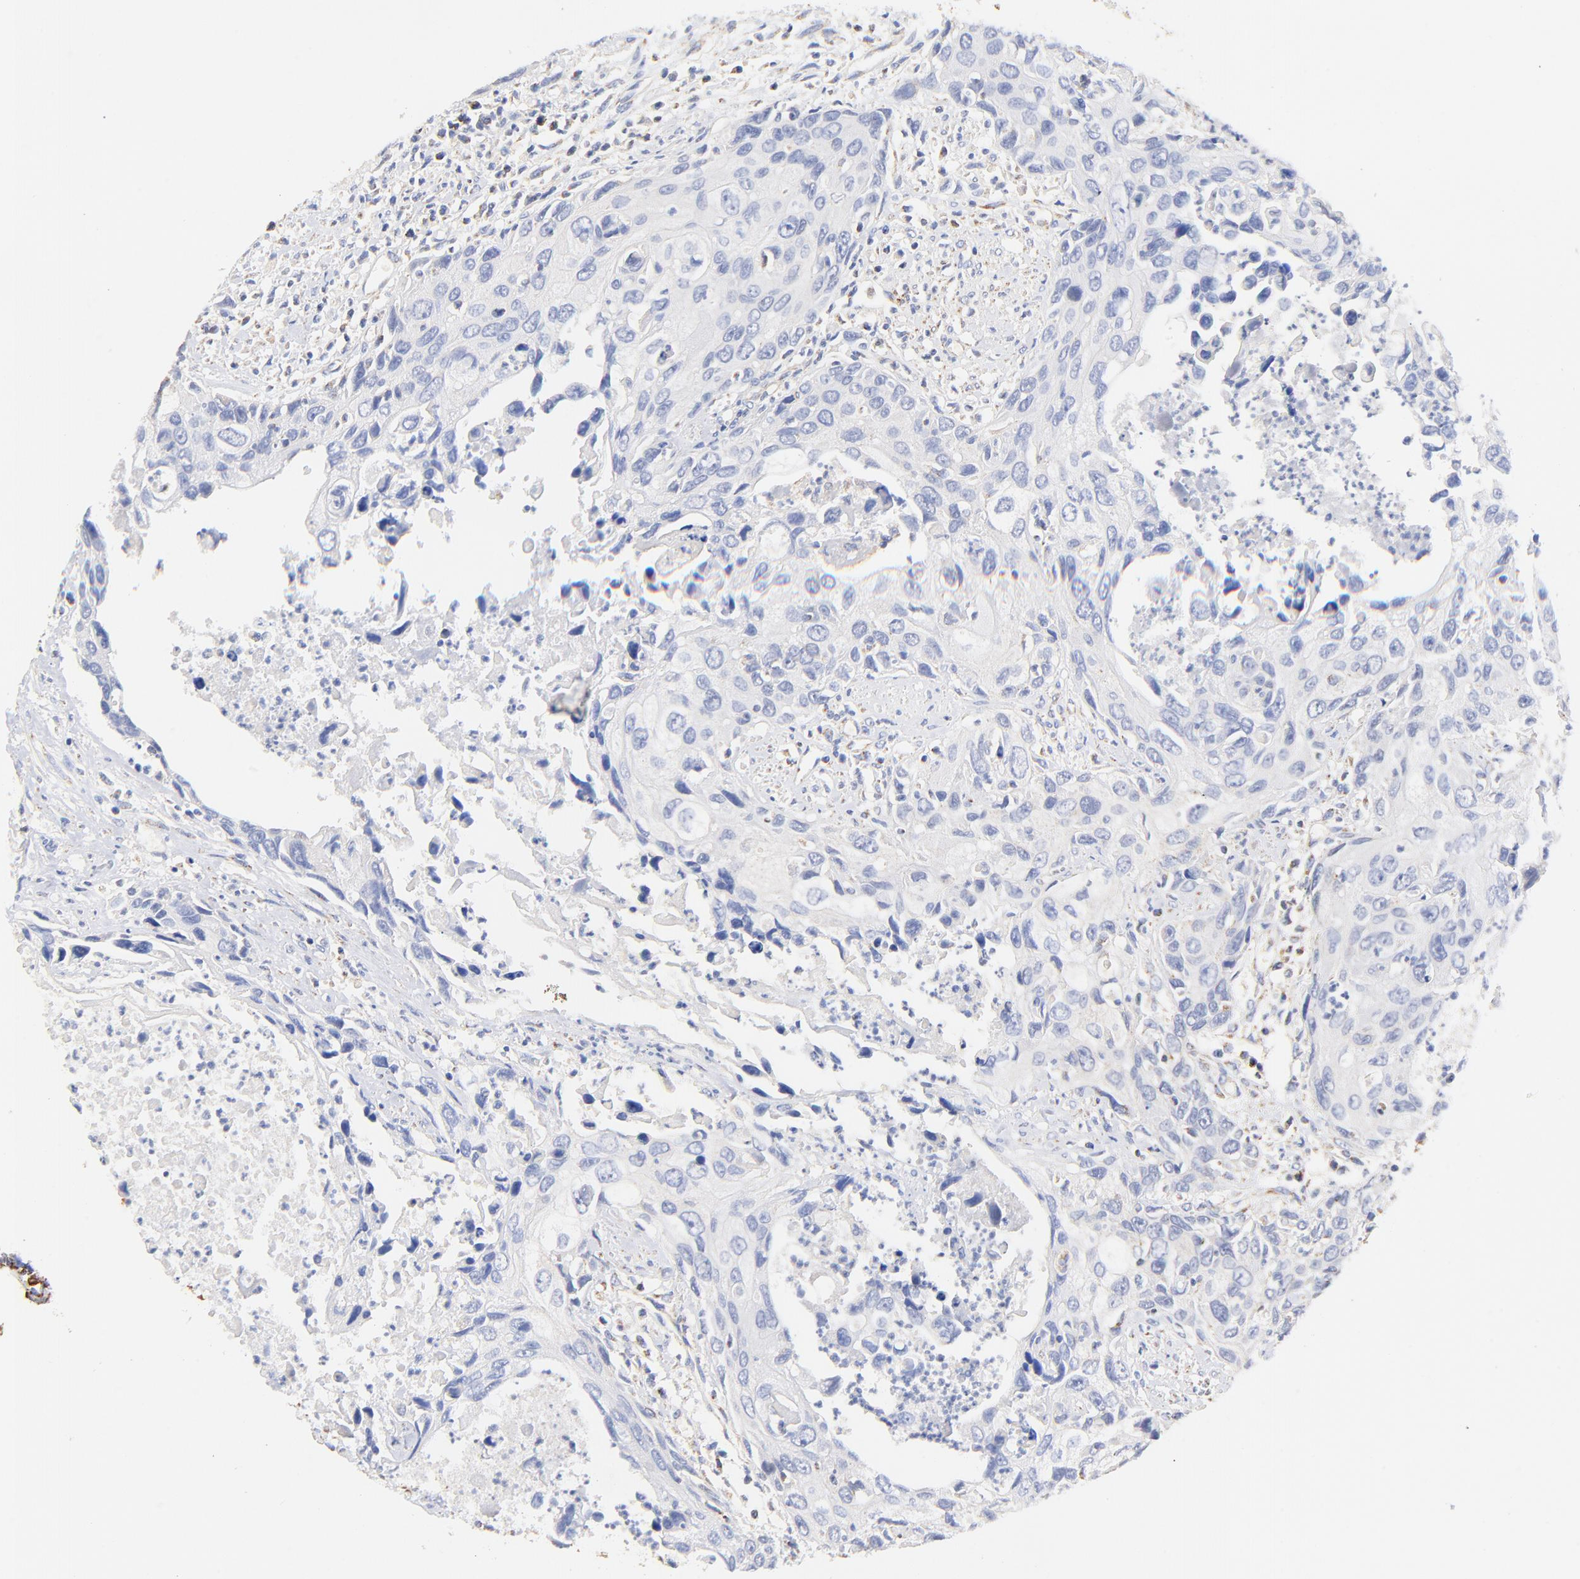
{"staining": {"intensity": "negative", "quantity": "none", "location": "none"}, "tissue": "urothelial cancer", "cell_type": "Tumor cells", "image_type": "cancer", "snomed": [{"axis": "morphology", "description": "Urothelial carcinoma, High grade"}, {"axis": "topography", "description": "Urinary bladder"}], "caption": "This is an IHC image of human urothelial cancer. There is no positivity in tumor cells.", "gene": "ATP5F1D", "patient": {"sex": "male", "age": 71}}